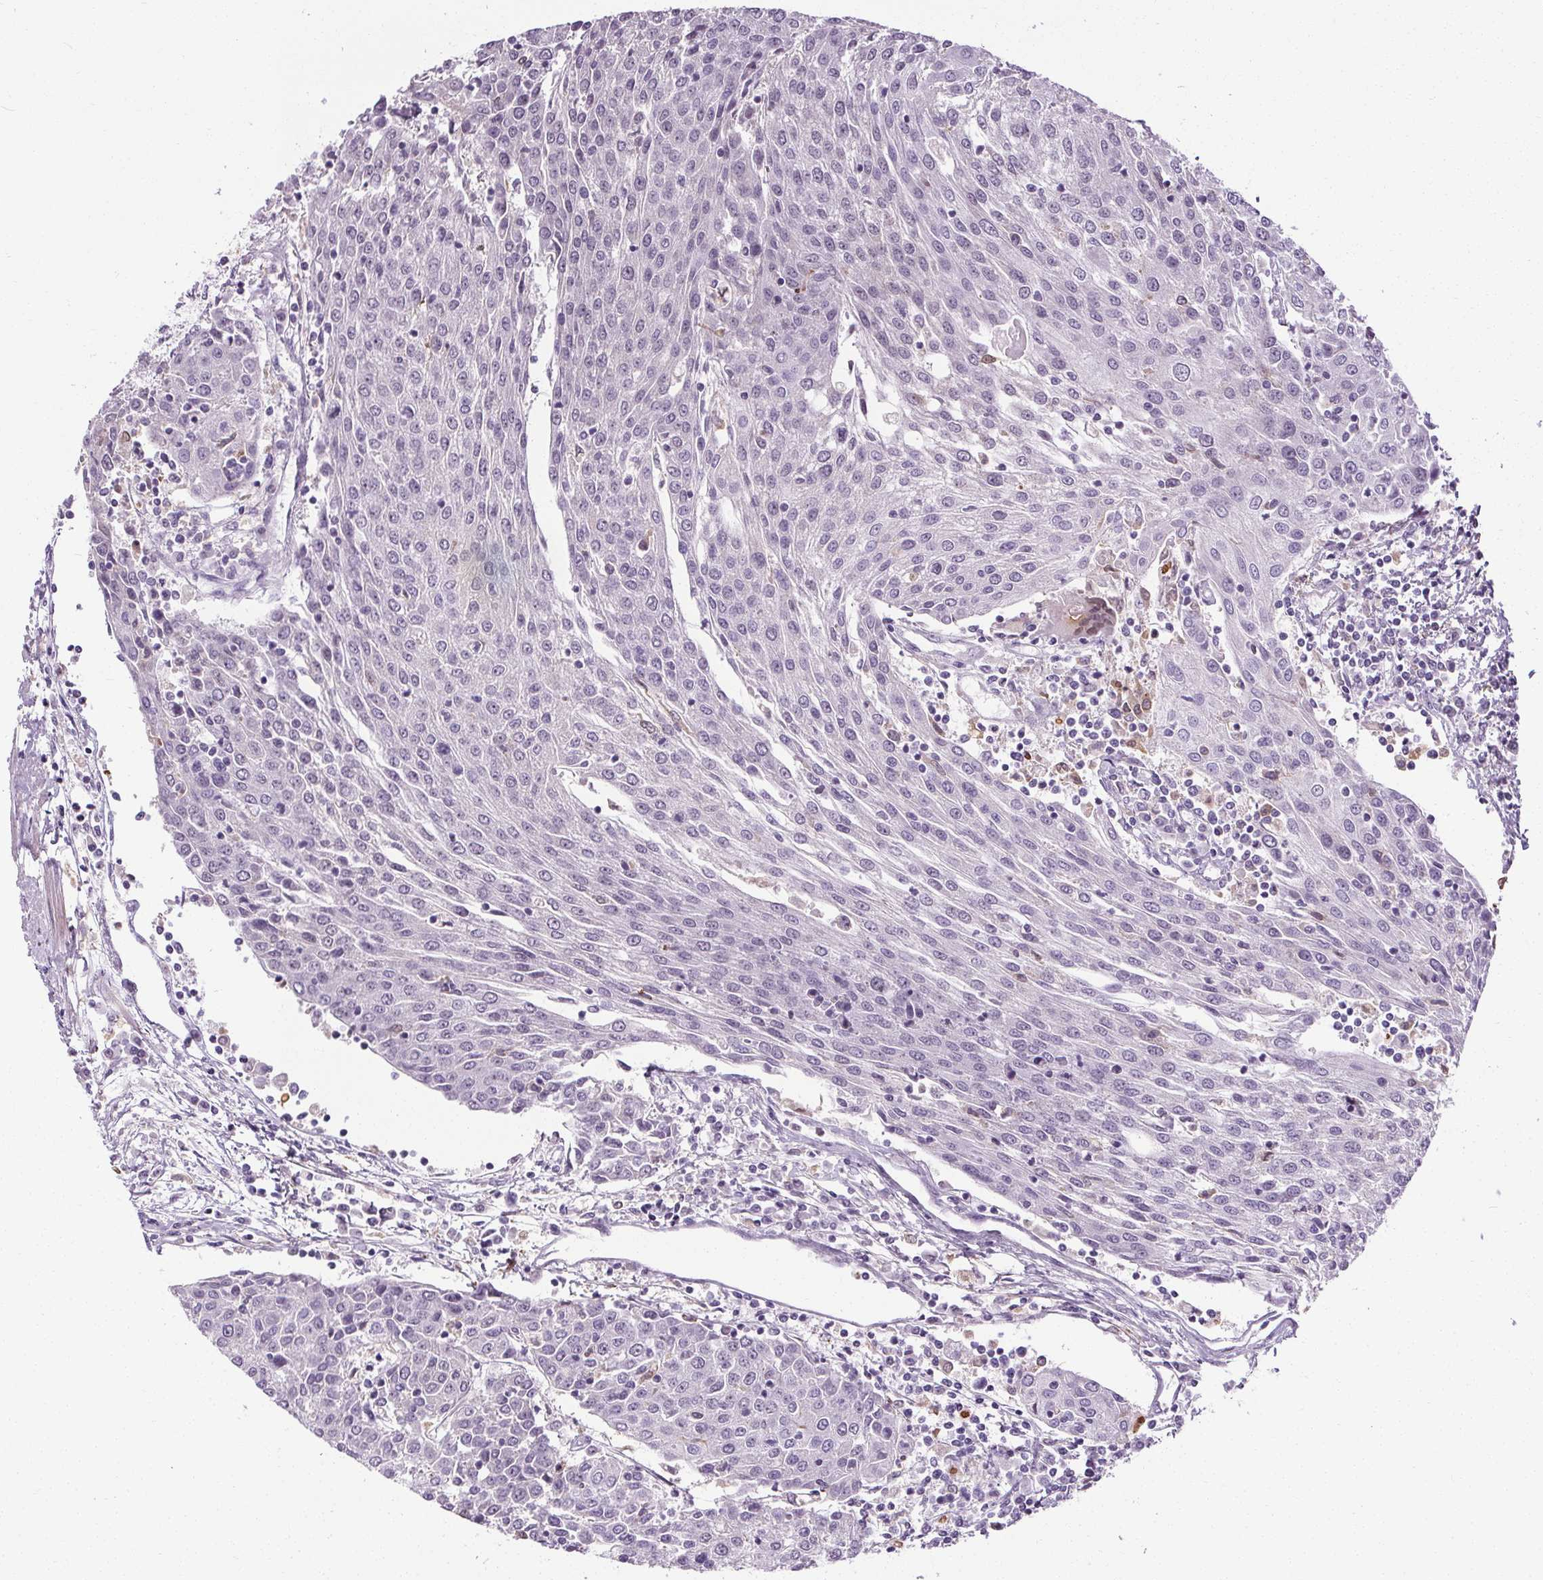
{"staining": {"intensity": "negative", "quantity": "none", "location": "none"}, "tissue": "urothelial cancer", "cell_type": "Tumor cells", "image_type": "cancer", "snomed": [{"axis": "morphology", "description": "Urothelial carcinoma, High grade"}, {"axis": "topography", "description": "Urinary bladder"}], "caption": "IHC histopathology image of urothelial cancer stained for a protein (brown), which reveals no expression in tumor cells.", "gene": "TMEM240", "patient": {"sex": "female", "age": 85}}